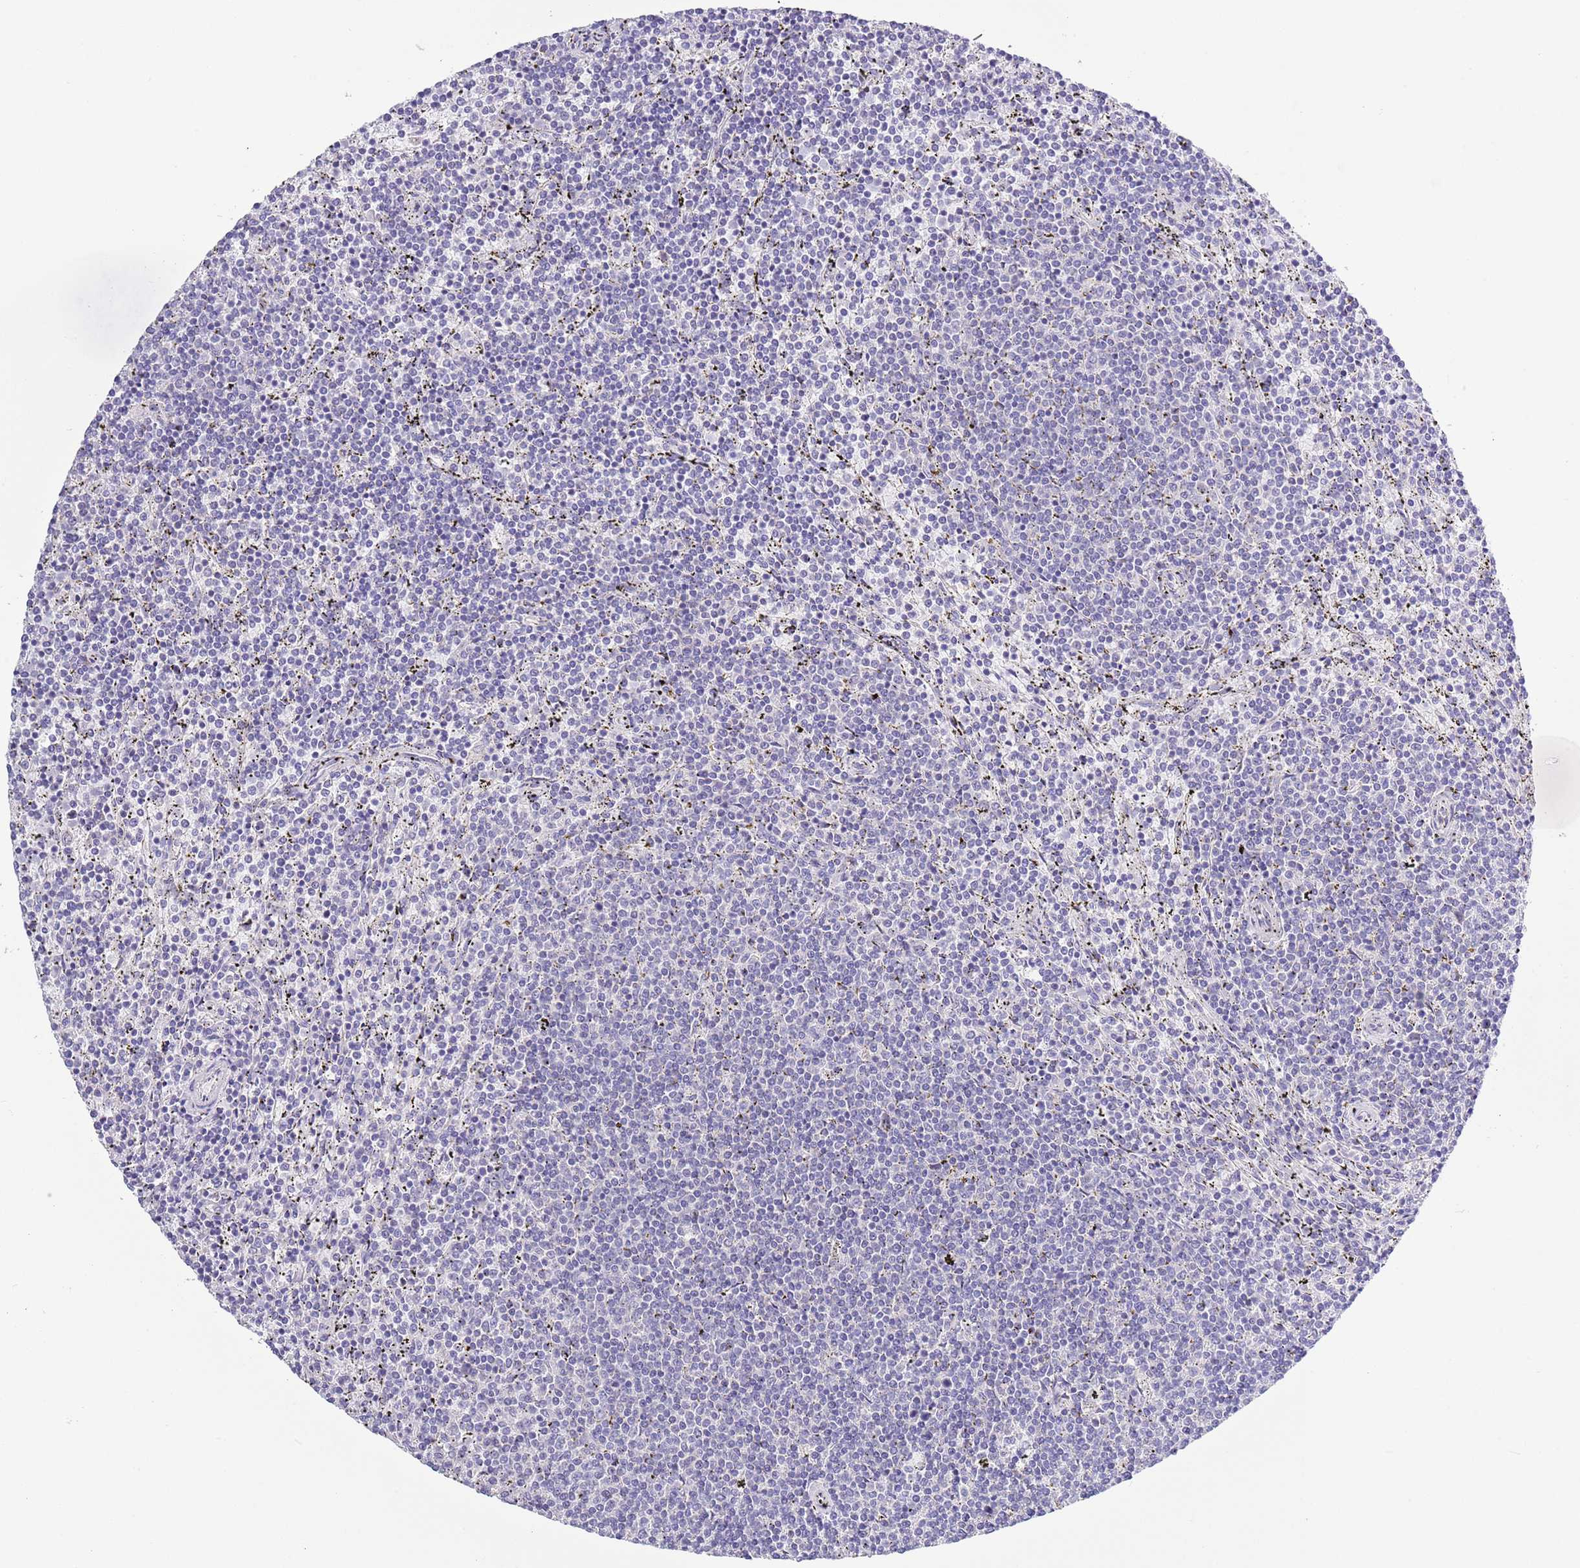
{"staining": {"intensity": "negative", "quantity": "none", "location": "none"}, "tissue": "lymphoma", "cell_type": "Tumor cells", "image_type": "cancer", "snomed": [{"axis": "morphology", "description": "Malignant lymphoma, non-Hodgkin's type, Low grade"}, {"axis": "topography", "description": "Spleen"}], "caption": "Immunohistochemistry histopathology image of low-grade malignant lymphoma, non-Hodgkin's type stained for a protein (brown), which displays no staining in tumor cells.", "gene": "NET1", "patient": {"sex": "female", "age": 50}}